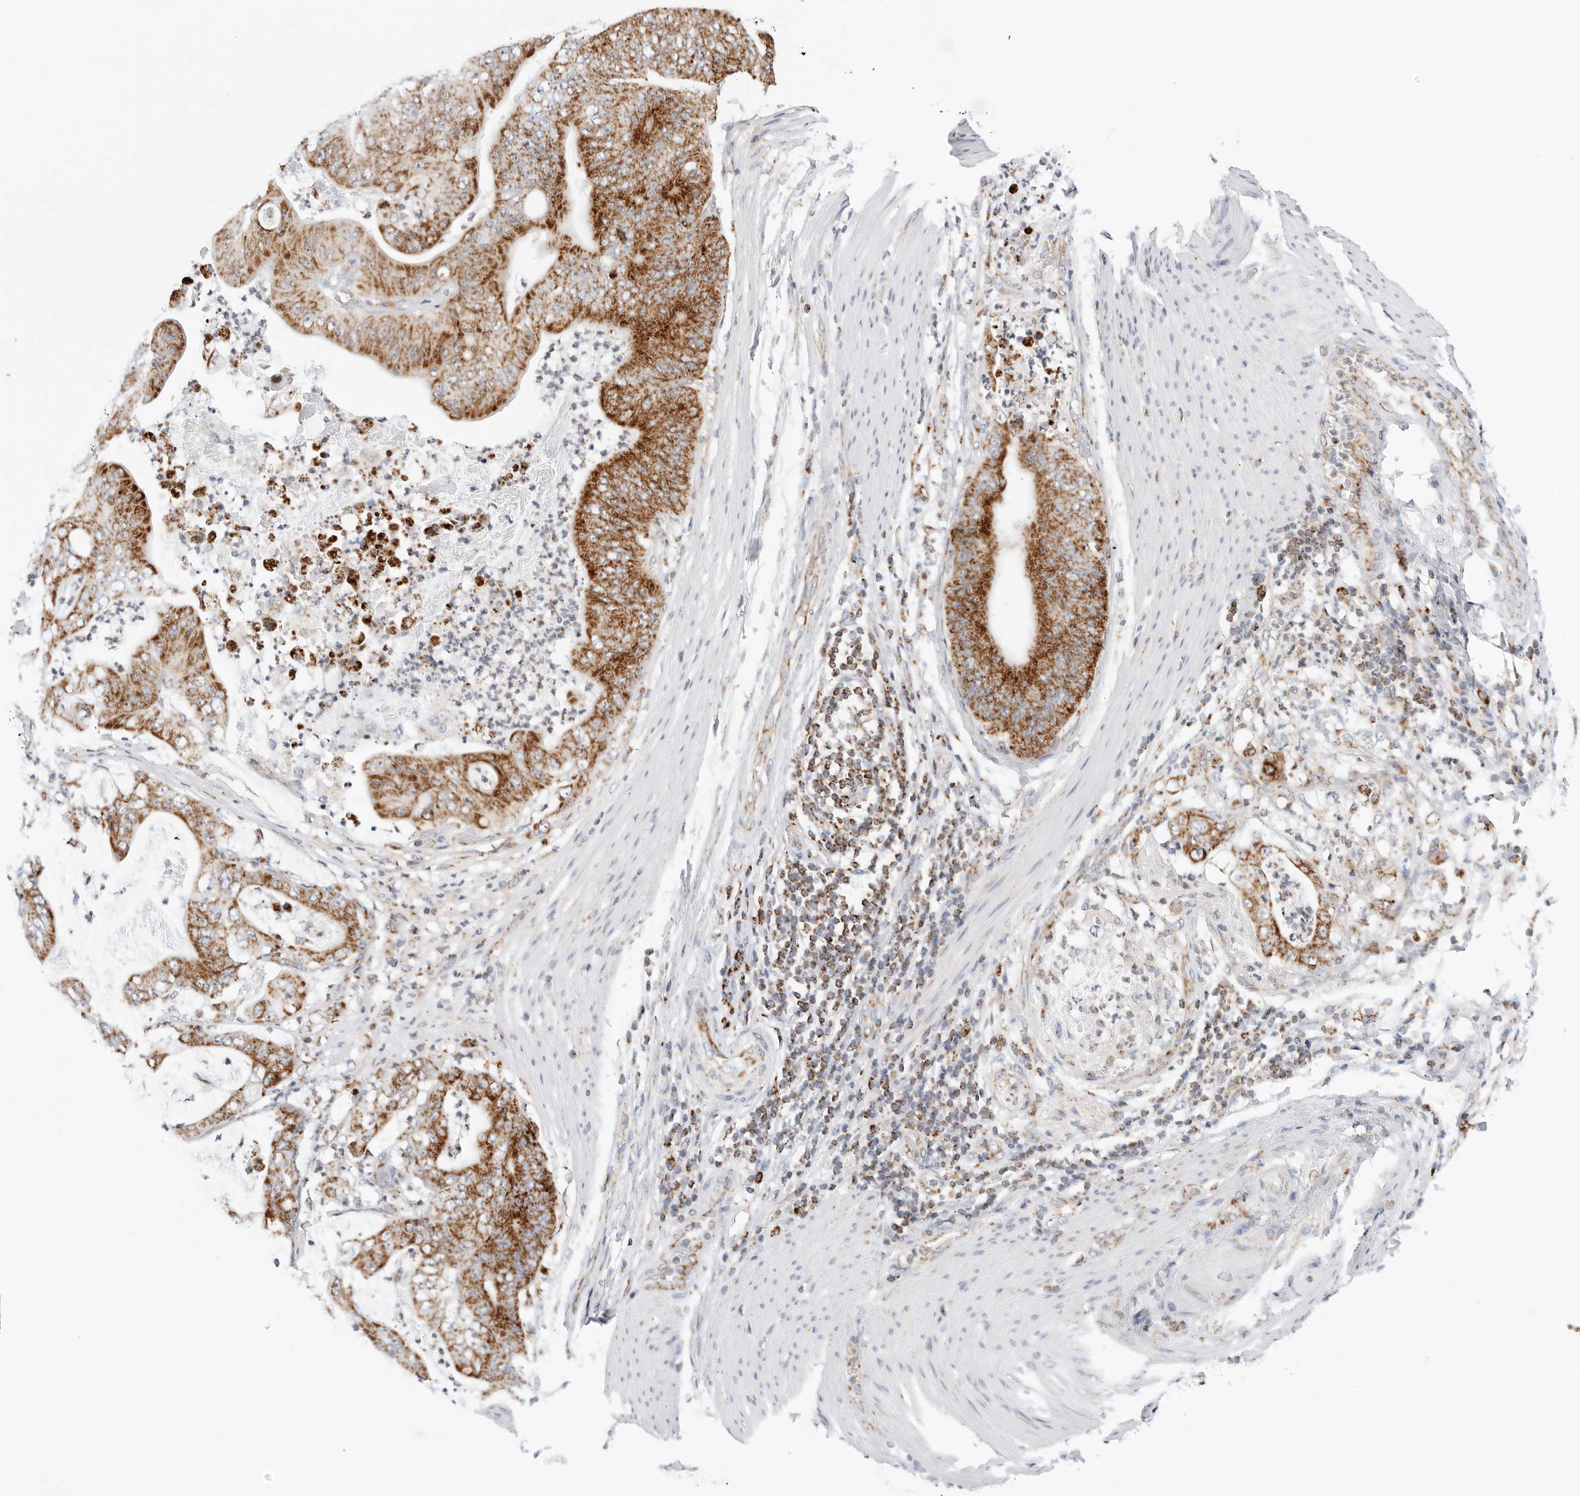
{"staining": {"intensity": "moderate", "quantity": ">75%", "location": "cytoplasmic/membranous"}, "tissue": "stomach cancer", "cell_type": "Tumor cells", "image_type": "cancer", "snomed": [{"axis": "morphology", "description": "Adenocarcinoma, NOS"}, {"axis": "topography", "description": "Stomach"}], "caption": "Moderate cytoplasmic/membranous positivity is present in approximately >75% of tumor cells in stomach adenocarcinoma.", "gene": "ATP5IF1", "patient": {"sex": "female", "age": 73}}